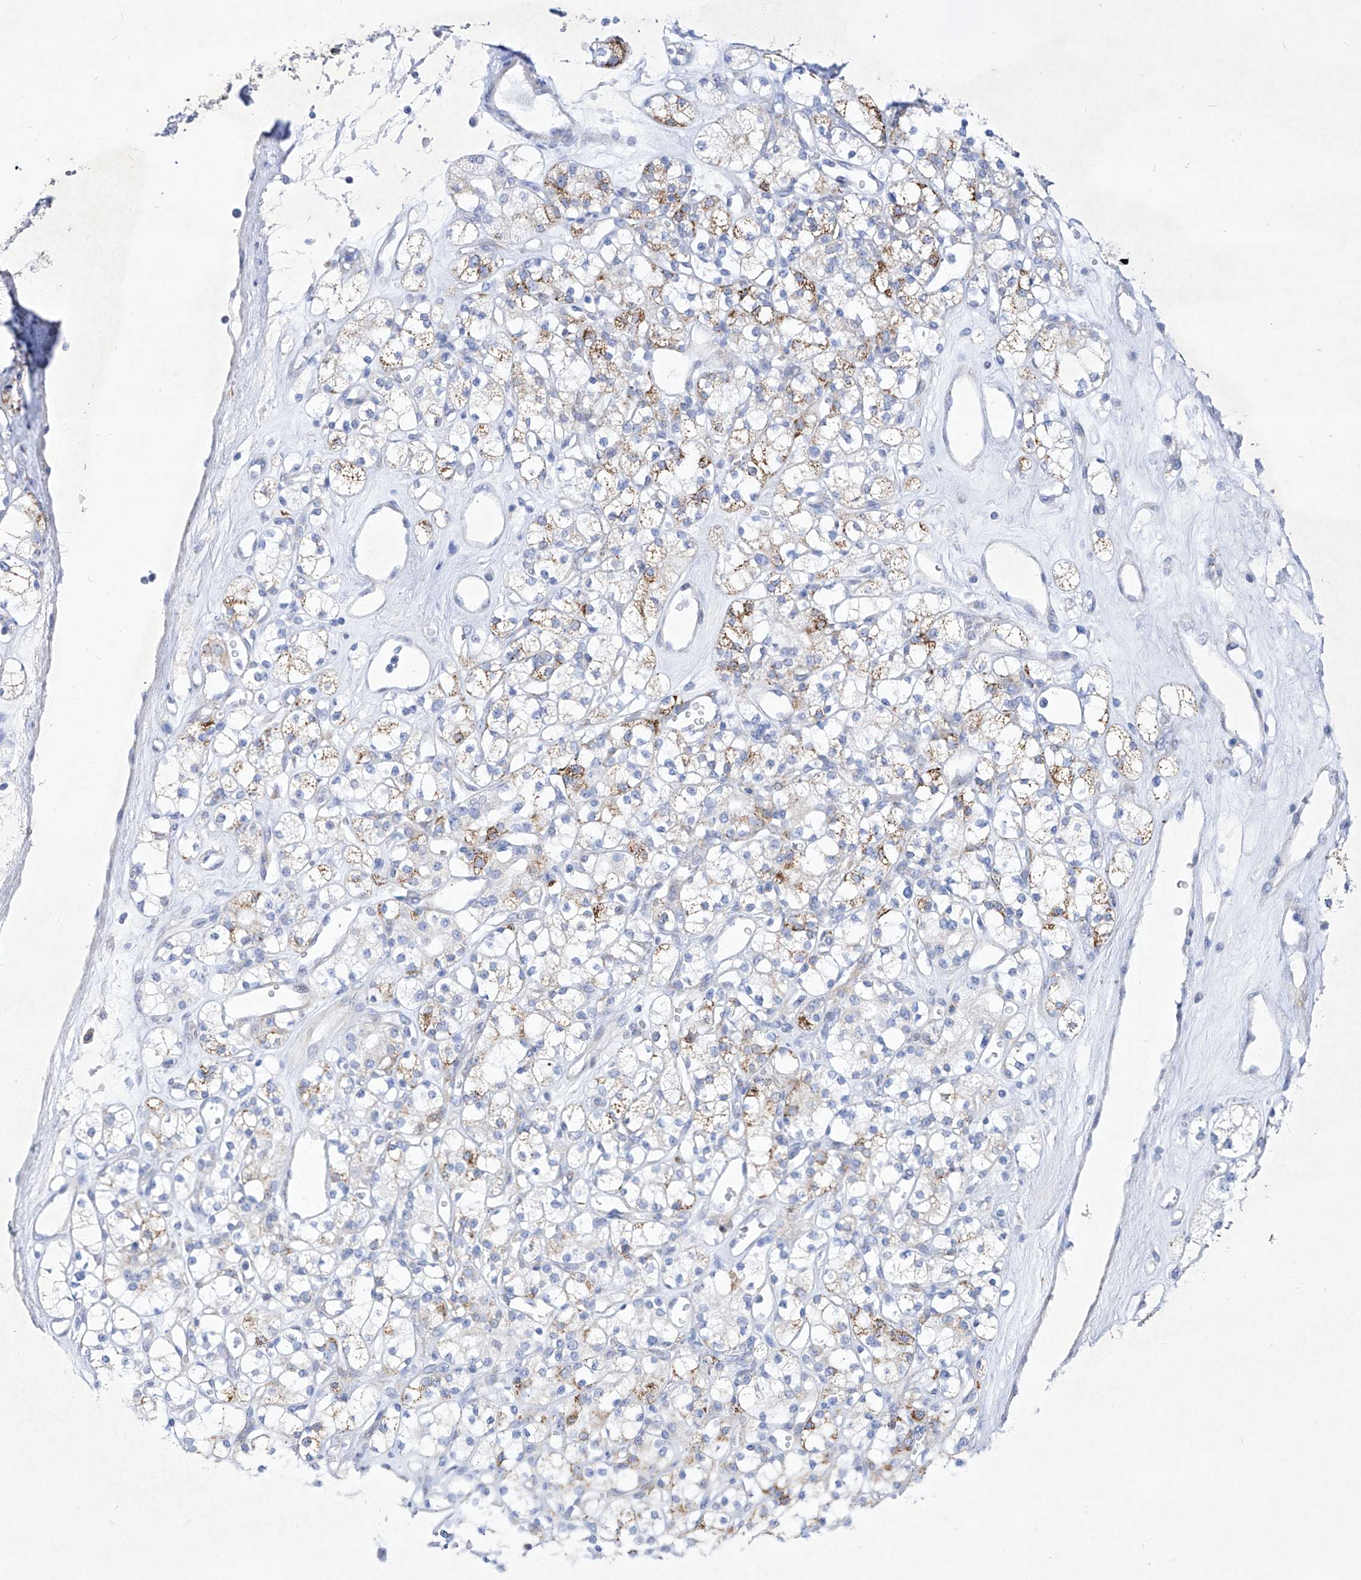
{"staining": {"intensity": "moderate", "quantity": "<25%", "location": "cytoplasmic/membranous"}, "tissue": "renal cancer", "cell_type": "Tumor cells", "image_type": "cancer", "snomed": [{"axis": "morphology", "description": "Adenocarcinoma, NOS"}, {"axis": "topography", "description": "Kidney"}], "caption": "Protein analysis of renal adenocarcinoma tissue displays moderate cytoplasmic/membranous expression in approximately <25% of tumor cells.", "gene": "C1orf87", "patient": {"sex": "male", "age": 77}}